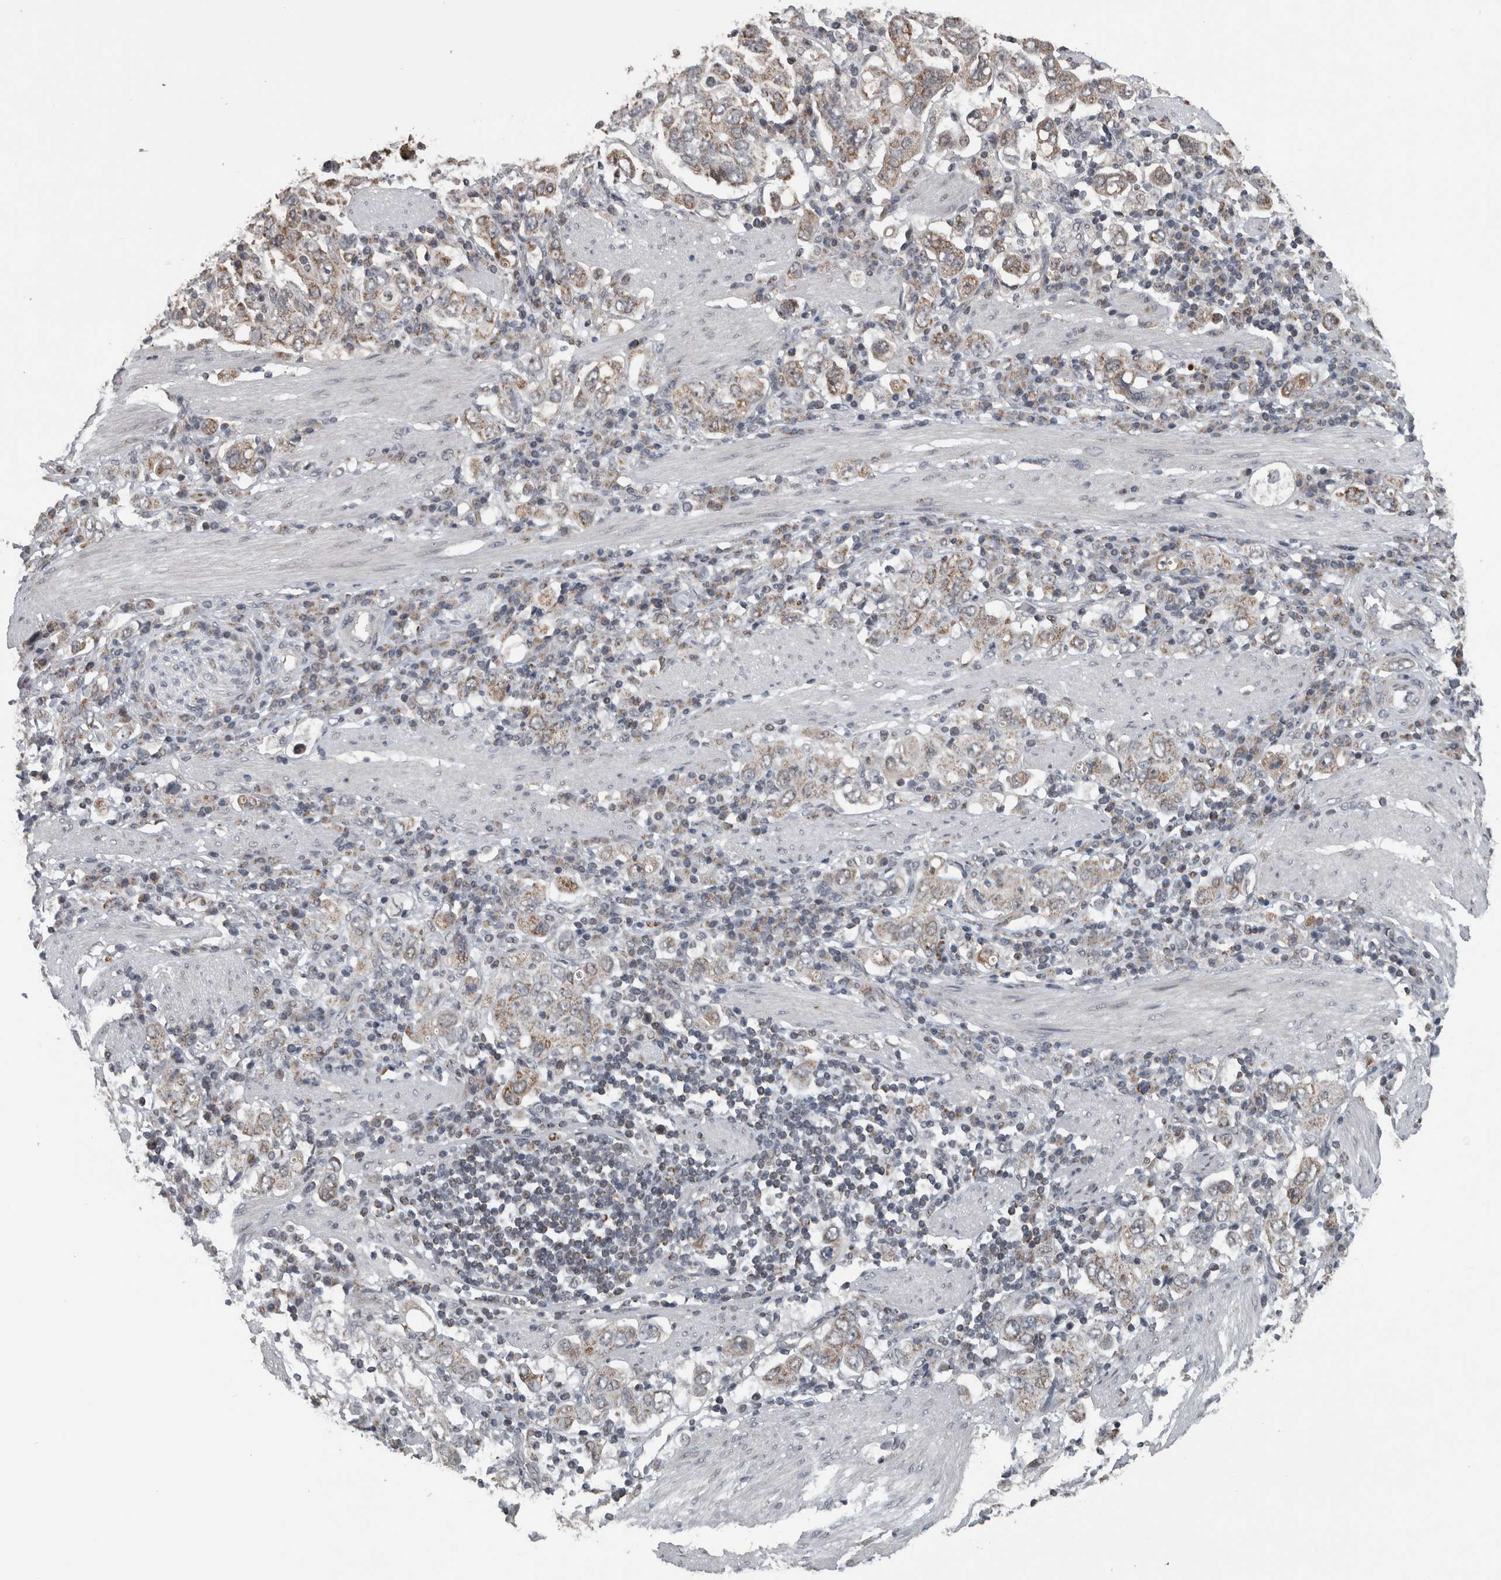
{"staining": {"intensity": "weak", "quantity": ">75%", "location": "cytoplasmic/membranous"}, "tissue": "stomach cancer", "cell_type": "Tumor cells", "image_type": "cancer", "snomed": [{"axis": "morphology", "description": "Adenocarcinoma, NOS"}, {"axis": "topography", "description": "Stomach, upper"}], "caption": "Stomach adenocarcinoma tissue exhibits weak cytoplasmic/membranous positivity in approximately >75% of tumor cells (Brightfield microscopy of DAB IHC at high magnification).", "gene": "OR2K2", "patient": {"sex": "male", "age": 62}}